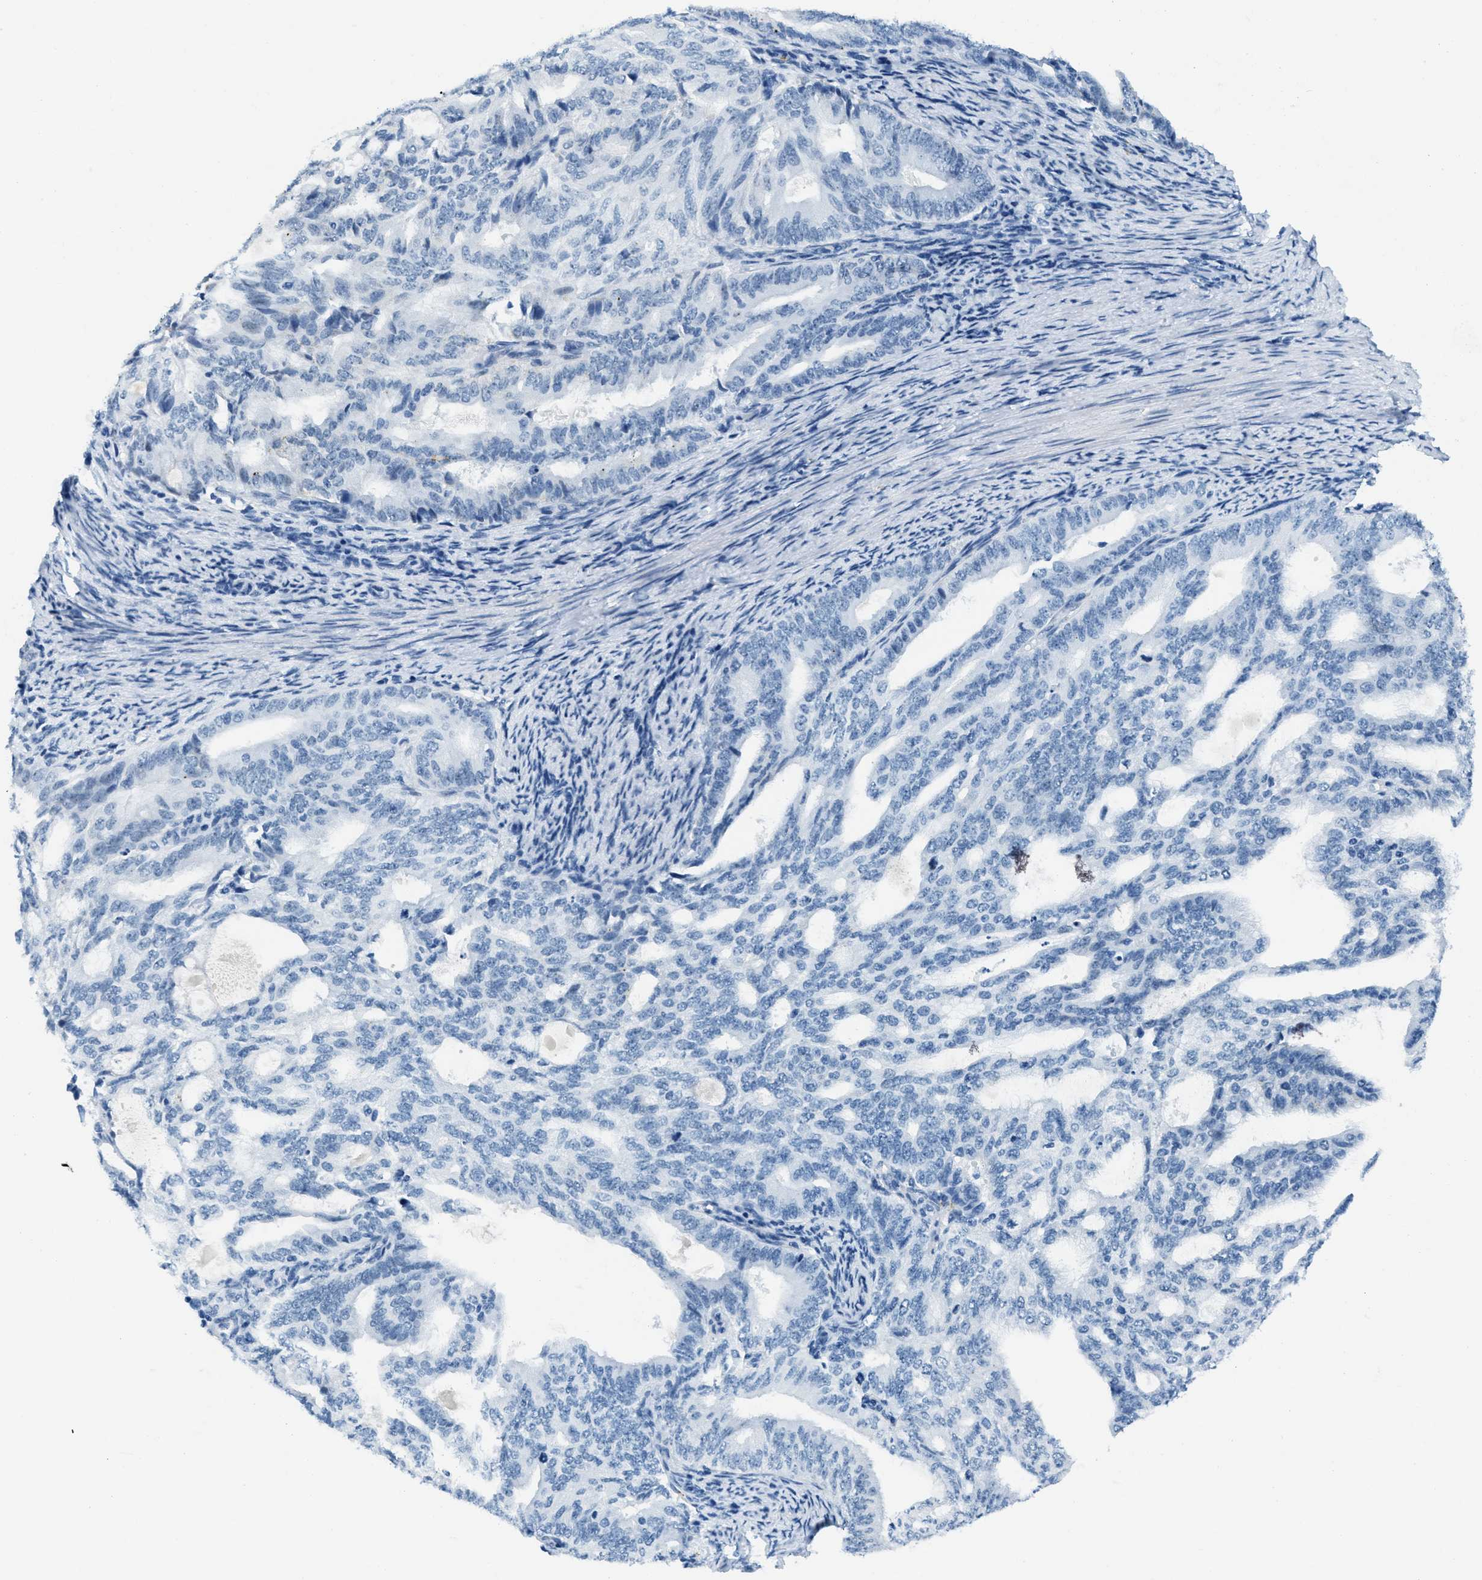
{"staining": {"intensity": "weak", "quantity": "<25%", "location": "nuclear"}, "tissue": "endometrial cancer", "cell_type": "Tumor cells", "image_type": "cancer", "snomed": [{"axis": "morphology", "description": "Adenocarcinoma, NOS"}, {"axis": "topography", "description": "Endometrium"}], "caption": "This is an IHC micrograph of human endometrial cancer. There is no staining in tumor cells.", "gene": "PLA2G2A", "patient": {"sex": "female", "age": 58}}